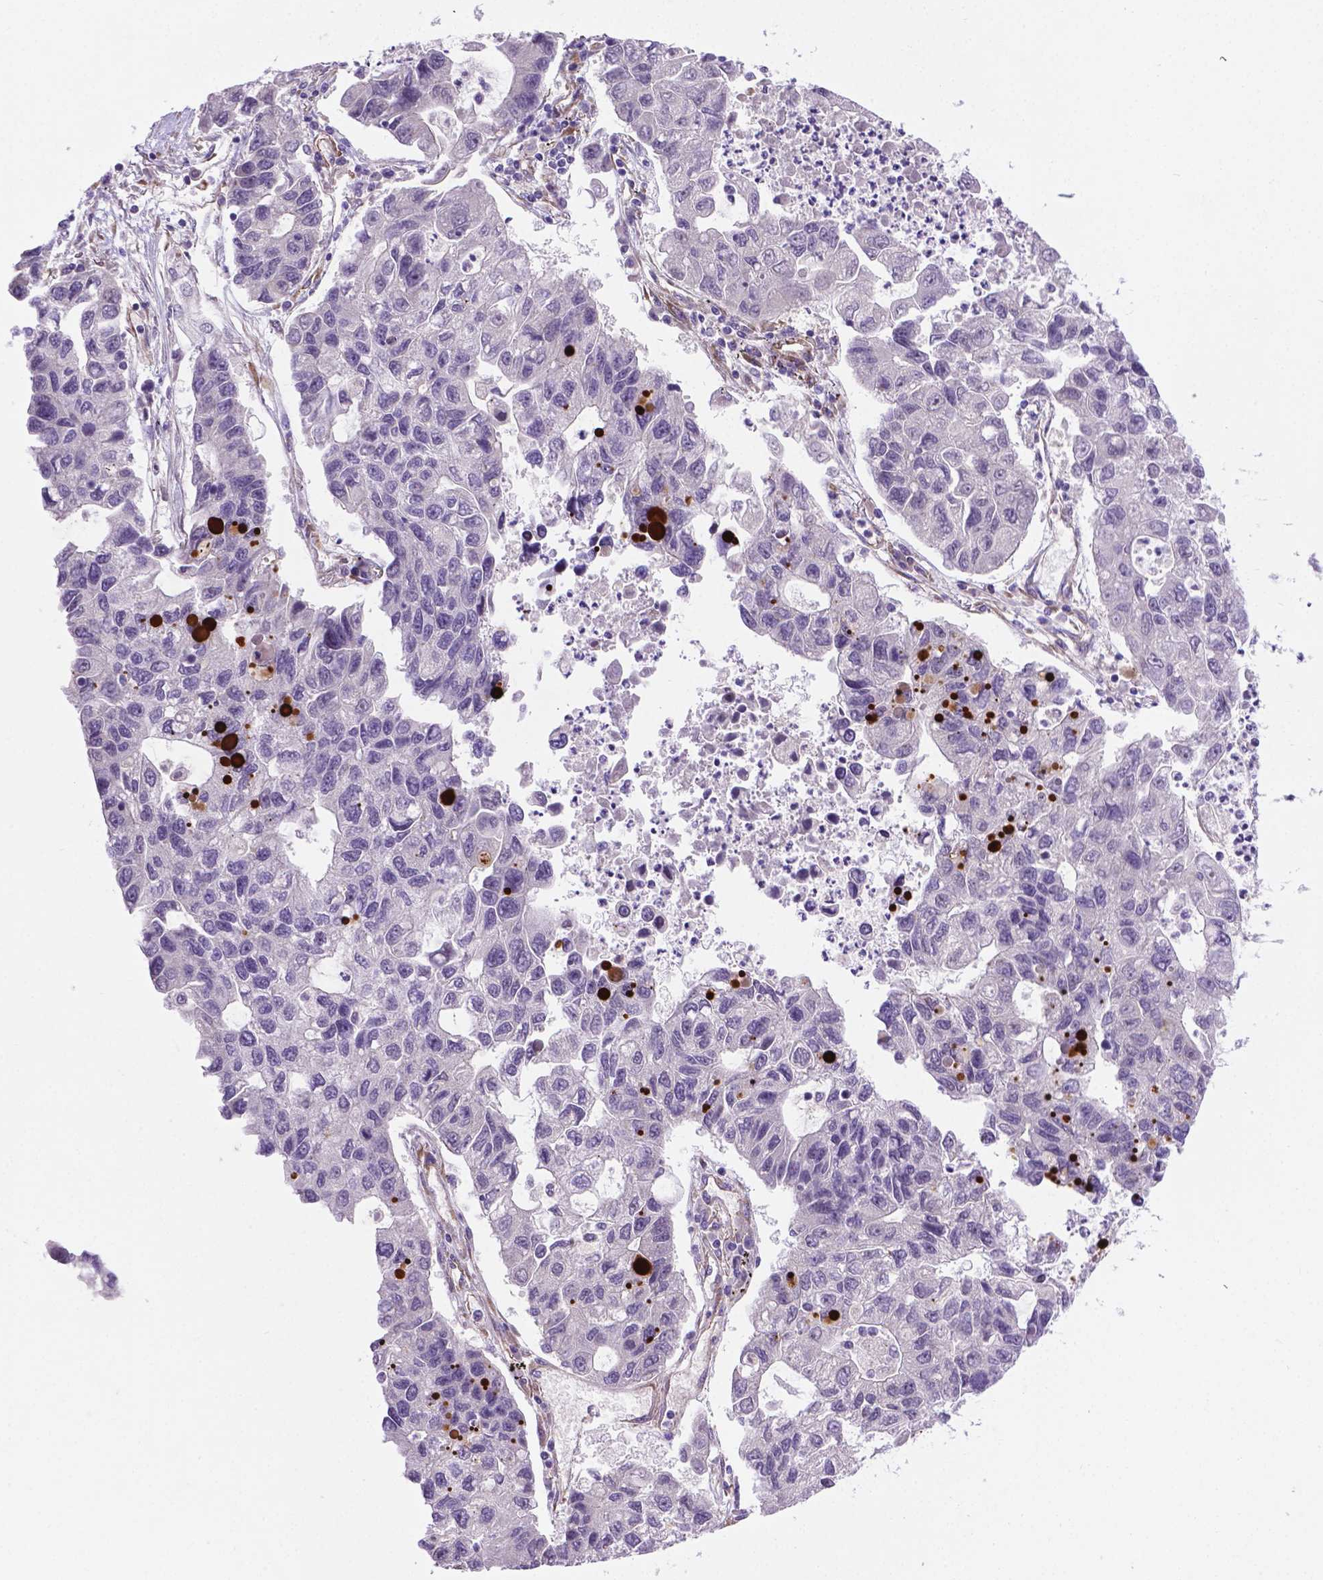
{"staining": {"intensity": "negative", "quantity": "none", "location": "none"}, "tissue": "lung cancer", "cell_type": "Tumor cells", "image_type": "cancer", "snomed": [{"axis": "morphology", "description": "Adenocarcinoma, NOS"}, {"axis": "topography", "description": "Bronchus"}, {"axis": "topography", "description": "Lung"}], "caption": "Tumor cells show no significant expression in adenocarcinoma (lung).", "gene": "CCER2", "patient": {"sex": "female", "age": 51}}